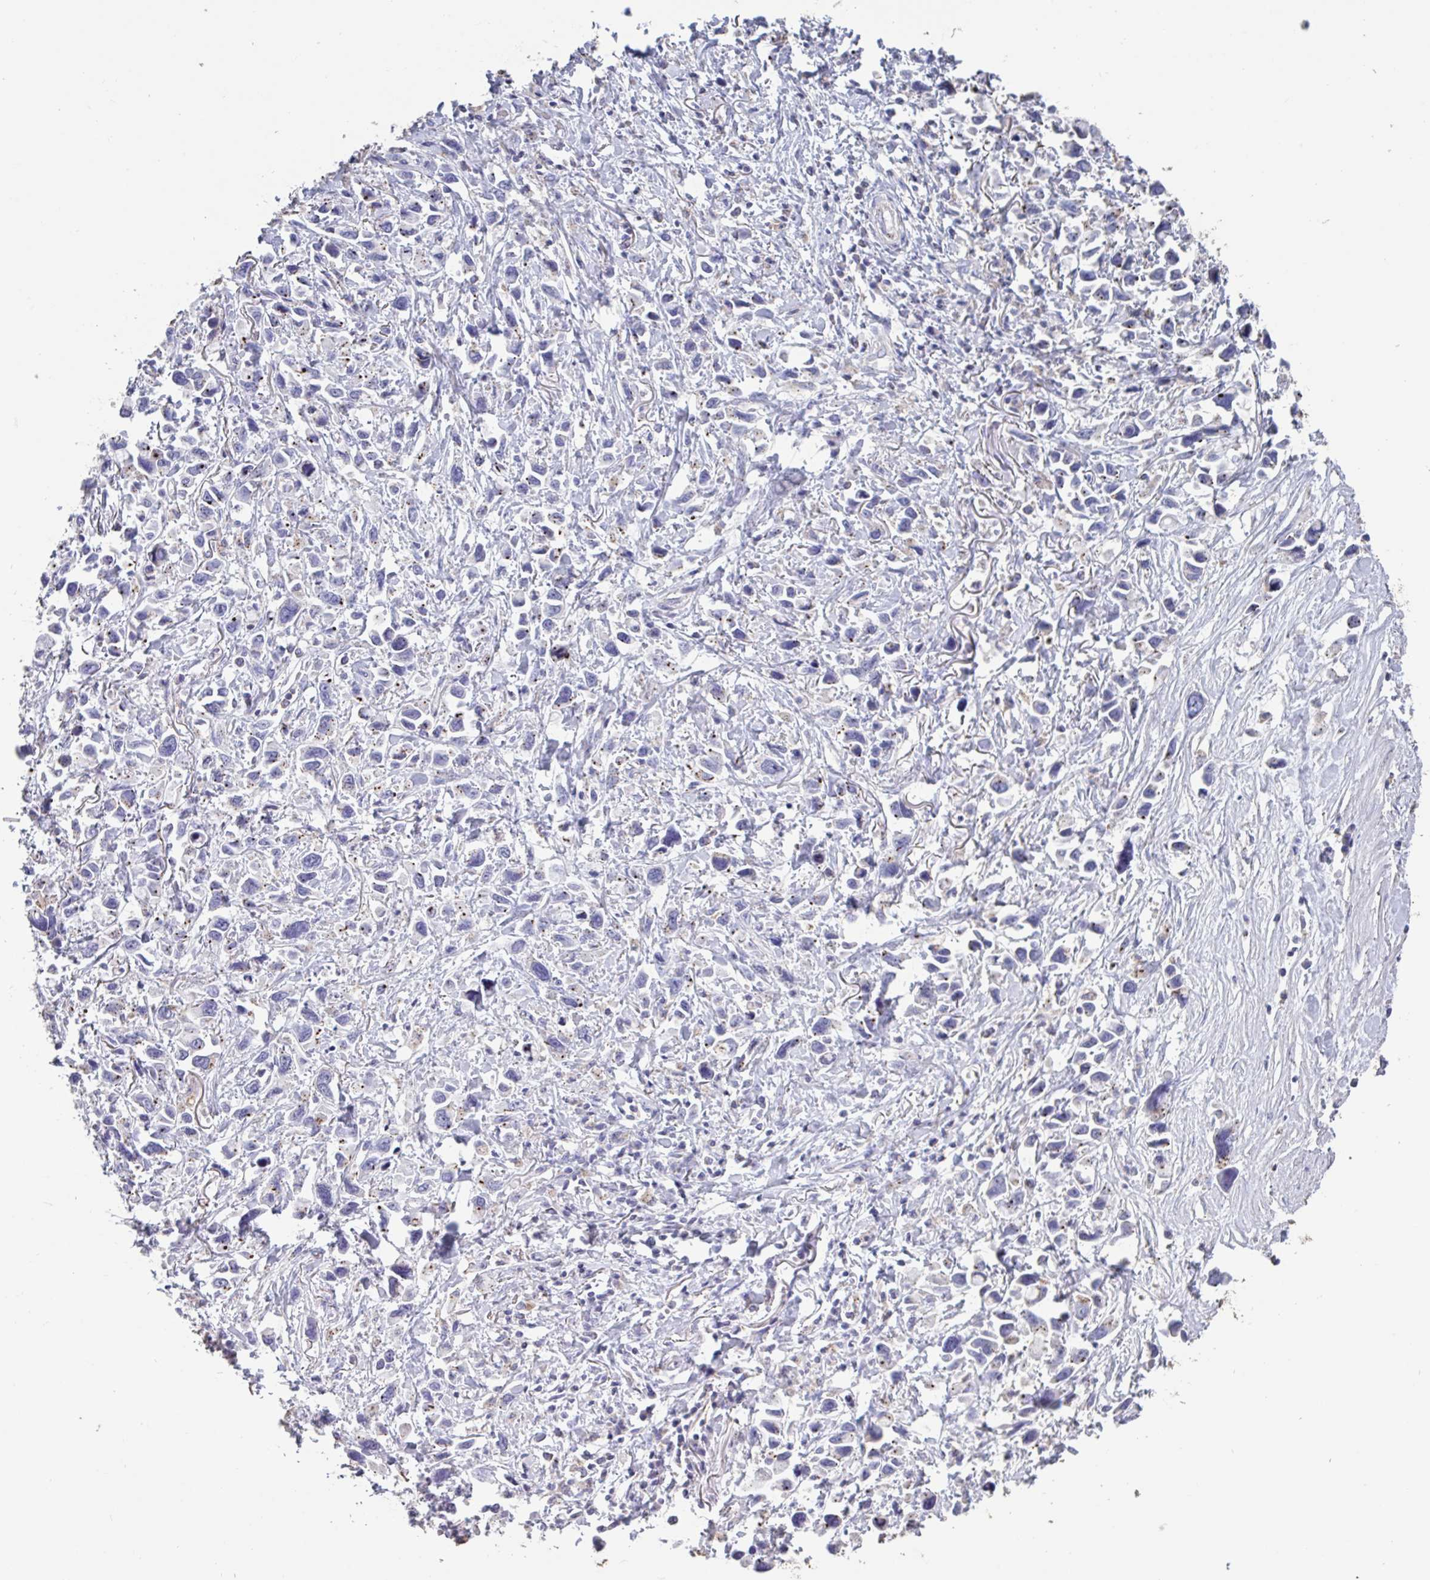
{"staining": {"intensity": "negative", "quantity": "none", "location": "none"}, "tissue": "stomach cancer", "cell_type": "Tumor cells", "image_type": "cancer", "snomed": [{"axis": "morphology", "description": "Adenocarcinoma, NOS"}, {"axis": "topography", "description": "Stomach"}], "caption": "Photomicrograph shows no significant protein expression in tumor cells of adenocarcinoma (stomach).", "gene": "CHMP5", "patient": {"sex": "female", "age": 81}}